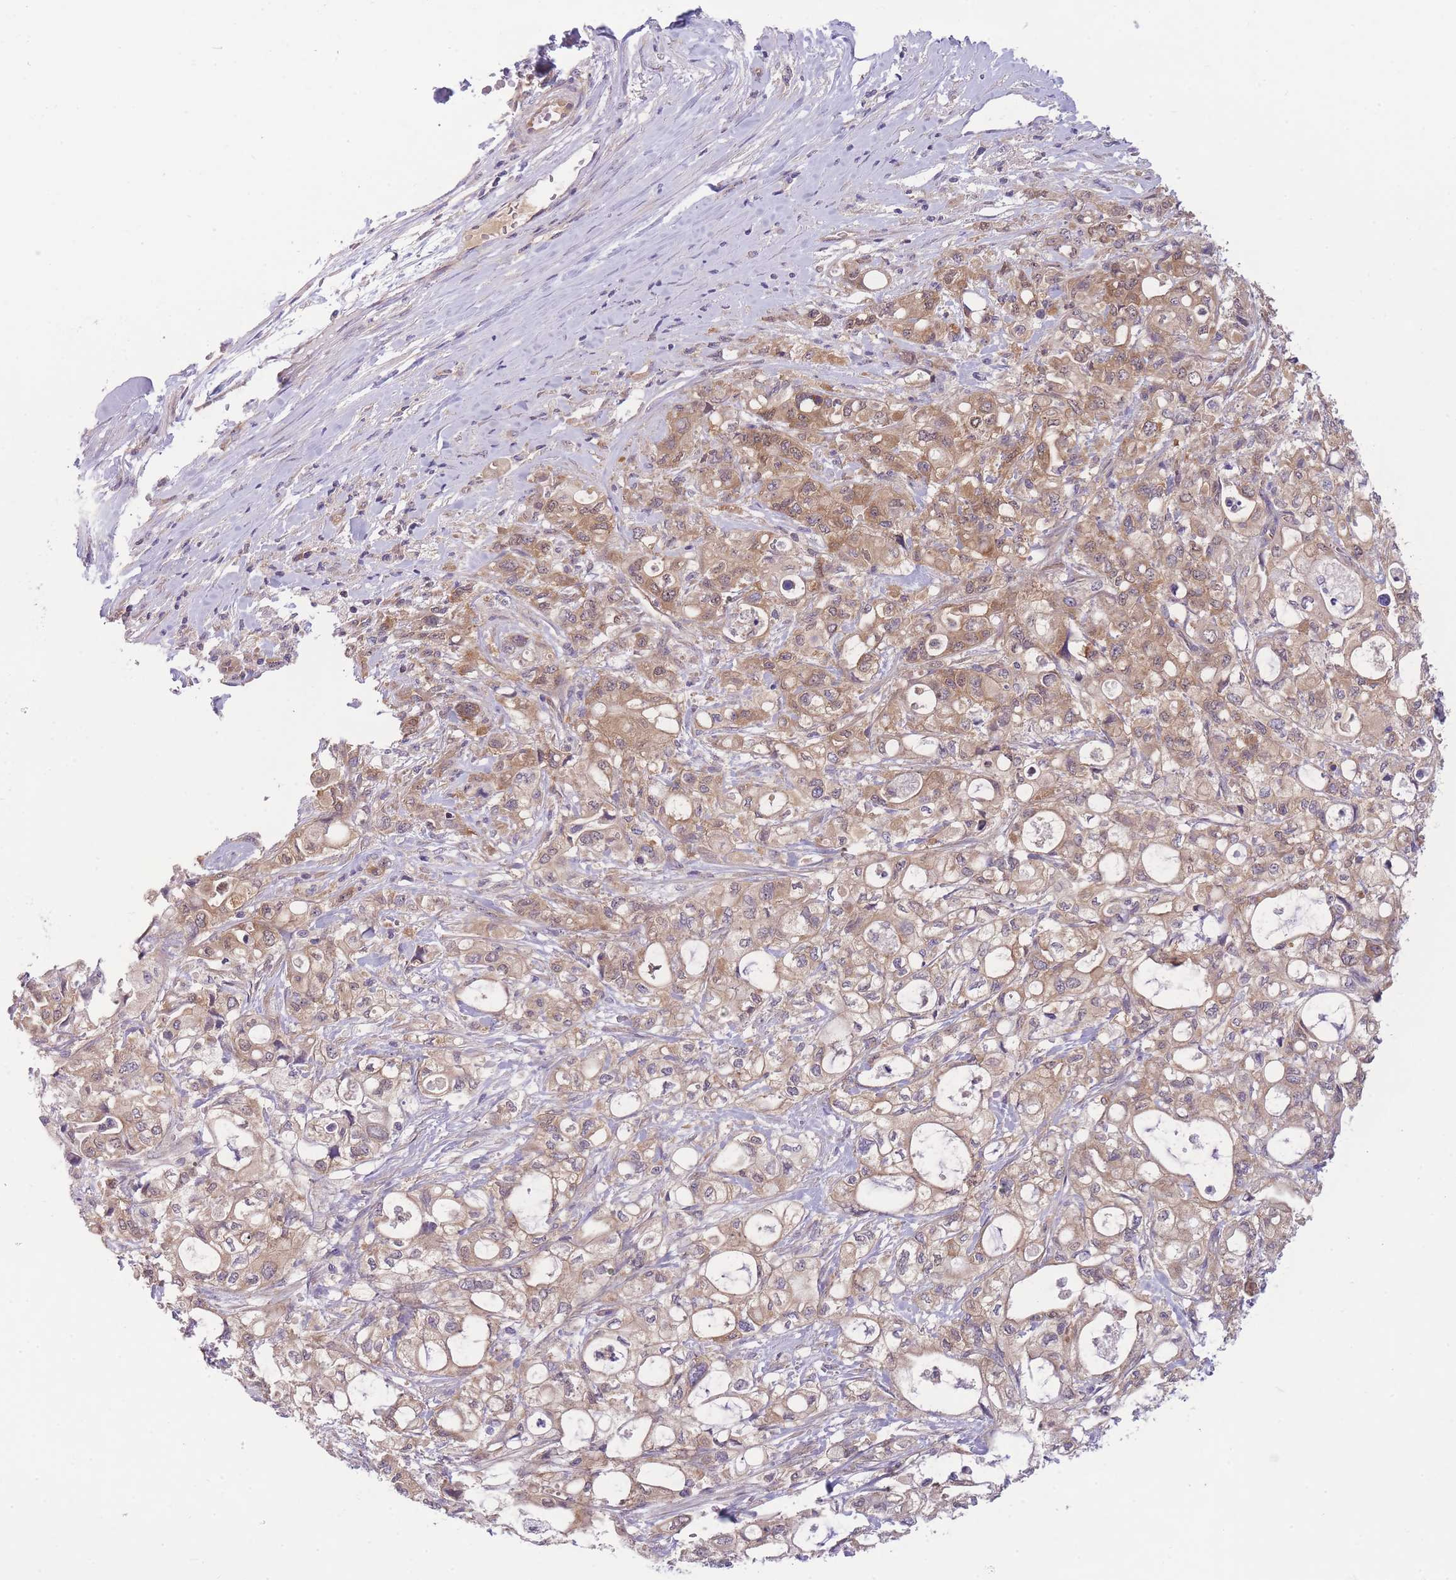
{"staining": {"intensity": "weak", "quantity": "25%-75%", "location": "cytoplasmic/membranous"}, "tissue": "pancreatic cancer", "cell_type": "Tumor cells", "image_type": "cancer", "snomed": [{"axis": "morphology", "description": "Adenocarcinoma, NOS"}, {"axis": "topography", "description": "Pancreas"}], "caption": "Protein positivity by immunohistochemistry exhibits weak cytoplasmic/membranous staining in approximately 25%-75% of tumor cells in pancreatic cancer (adenocarcinoma).", "gene": "PFDN6", "patient": {"sex": "male", "age": 79}}